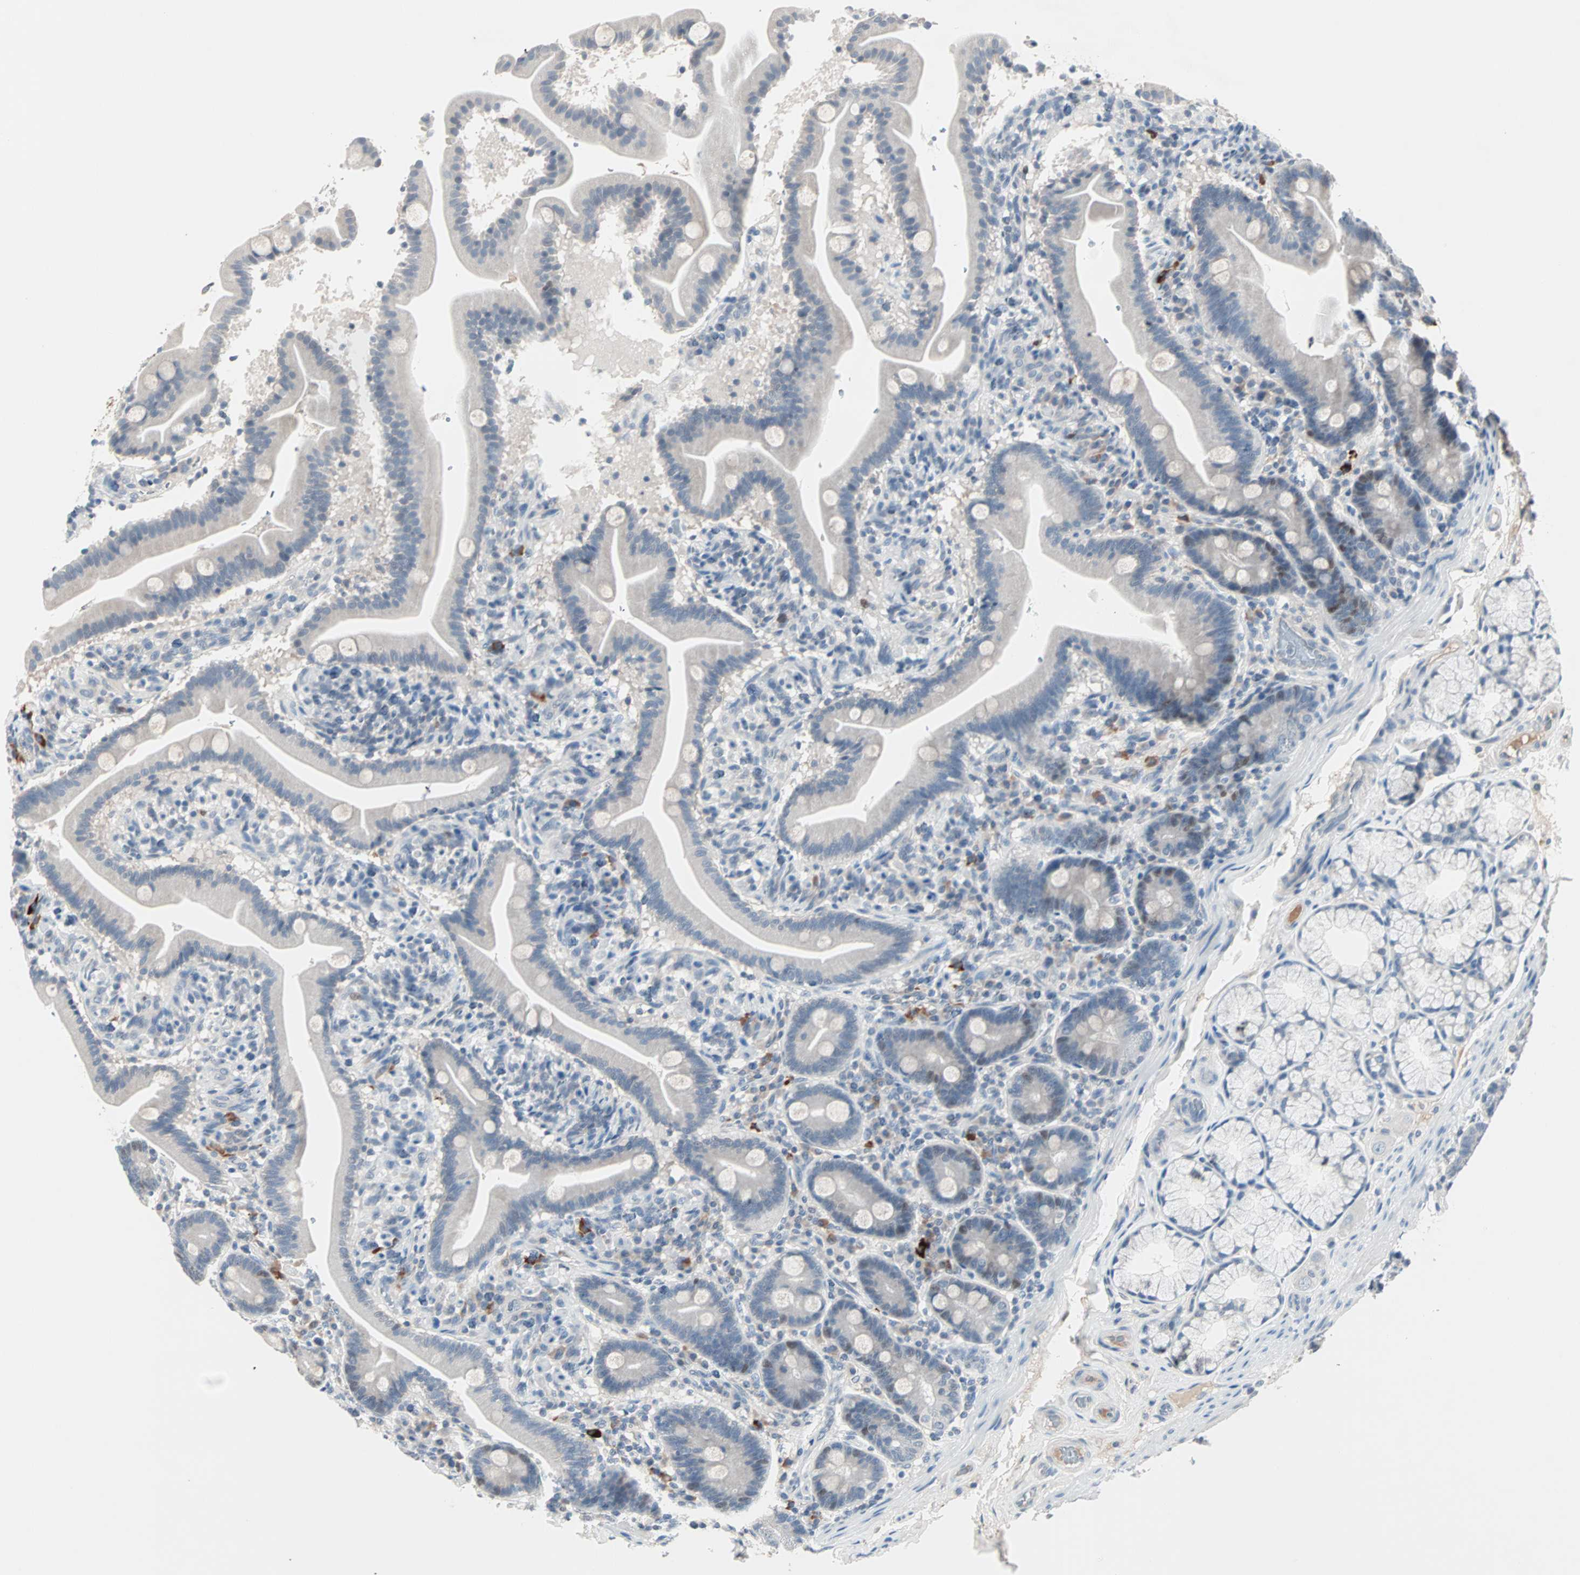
{"staining": {"intensity": "weak", "quantity": "<25%", "location": "nuclear"}, "tissue": "duodenum", "cell_type": "Glandular cells", "image_type": "normal", "snomed": [{"axis": "morphology", "description": "Normal tissue, NOS"}, {"axis": "topography", "description": "Duodenum"}], "caption": "IHC of normal human duodenum exhibits no expression in glandular cells.", "gene": "CCNE2", "patient": {"sex": "male", "age": 54}}